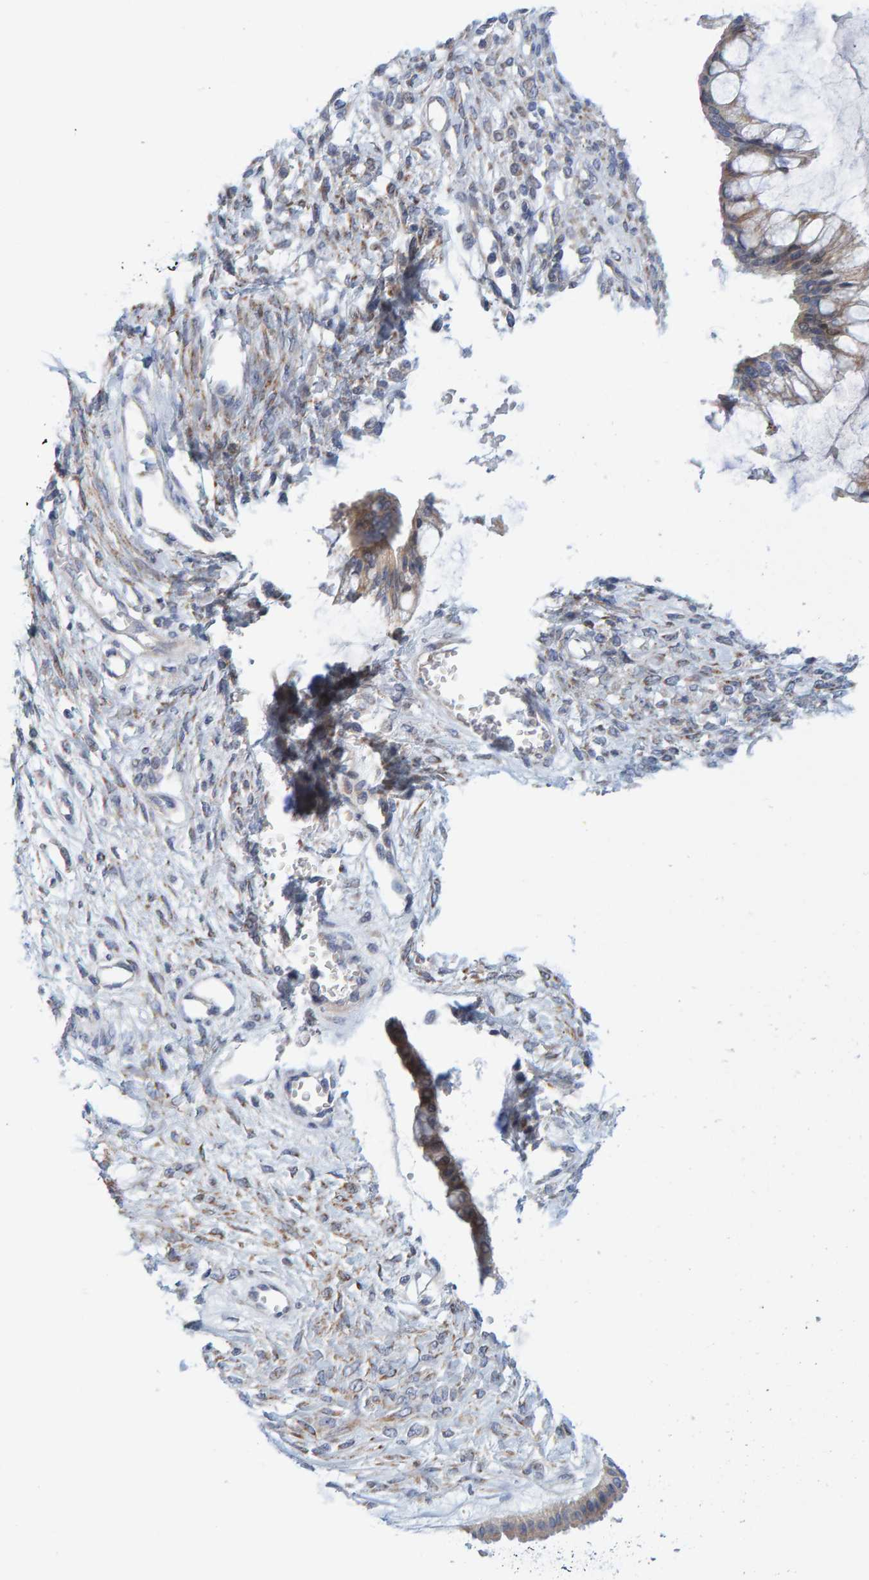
{"staining": {"intensity": "weak", "quantity": ">75%", "location": "cytoplasmic/membranous"}, "tissue": "ovarian cancer", "cell_type": "Tumor cells", "image_type": "cancer", "snomed": [{"axis": "morphology", "description": "Cystadenocarcinoma, mucinous, NOS"}, {"axis": "topography", "description": "Ovary"}], "caption": "Immunohistochemical staining of ovarian mucinous cystadenocarcinoma exhibits low levels of weak cytoplasmic/membranous protein positivity in approximately >75% of tumor cells.", "gene": "ZC3H3", "patient": {"sex": "female", "age": 73}}